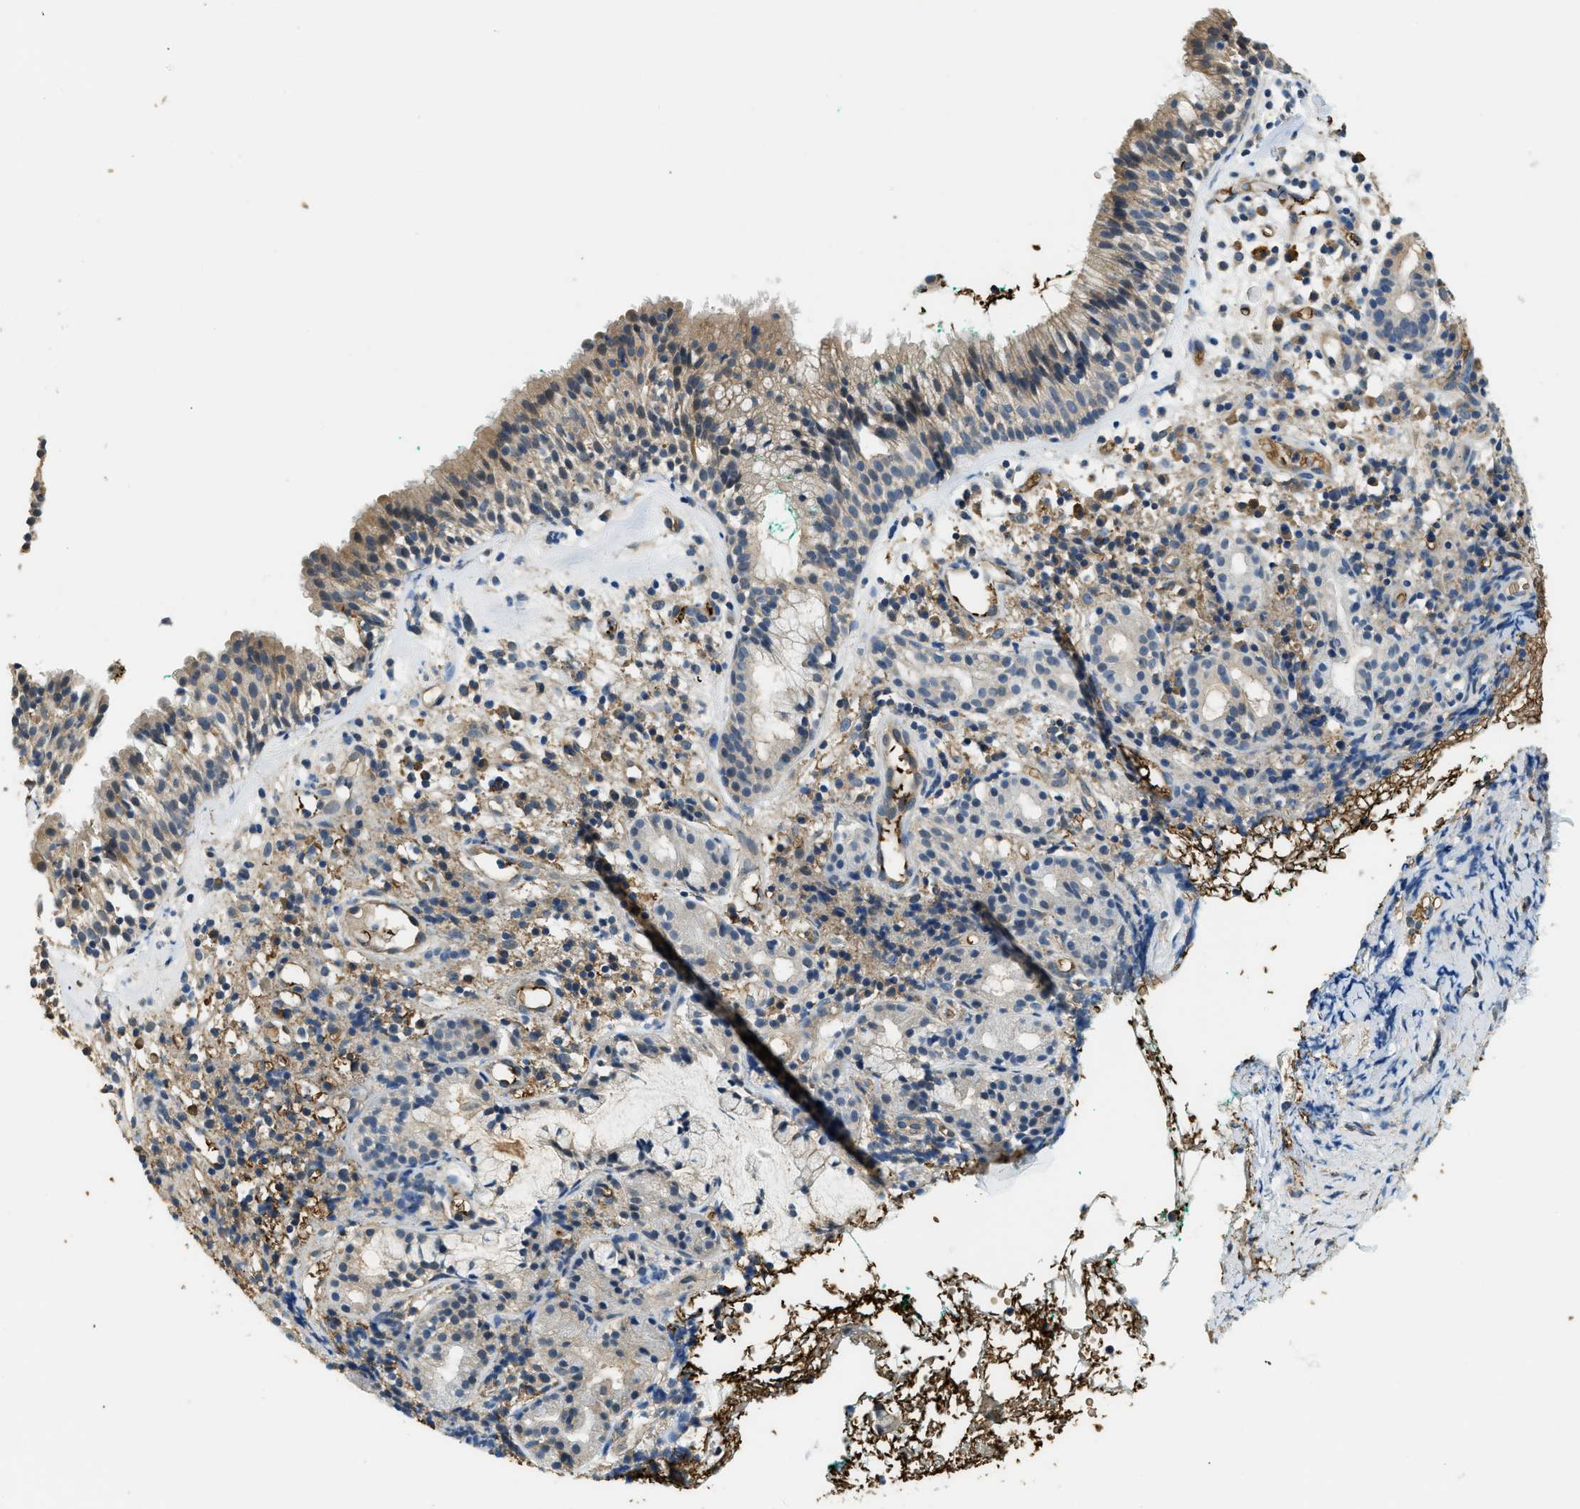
{"staining": {"intensity": "weak", "quantity": ">75%", "location": "cytoplasmic/membranous"}, "tissue": "nasopharynx", "cell_type": "Respiratory epithelial cells", "image_type": "normal", "snomed": [{"axis": "morphology", "description": "Normal tissue, NOS"}, {"axis": "morphology", "description": "Basal cell carcinoma"}, {"axis": "topography", "description": "Cartilage tissue"}, {"axis": "topography", "description": "Nasopharynx"}, {"axis": "topography", "description": "Oral tissue"}], "caption": "The micrograph demonstrates a brown stain indicating the presence of a protein in the cytoplasmic/membranous of respiratory epithelial cells in nasopharynx.", "gene": "CFLAR", "patient": {"sex": "female", "age": 77}}